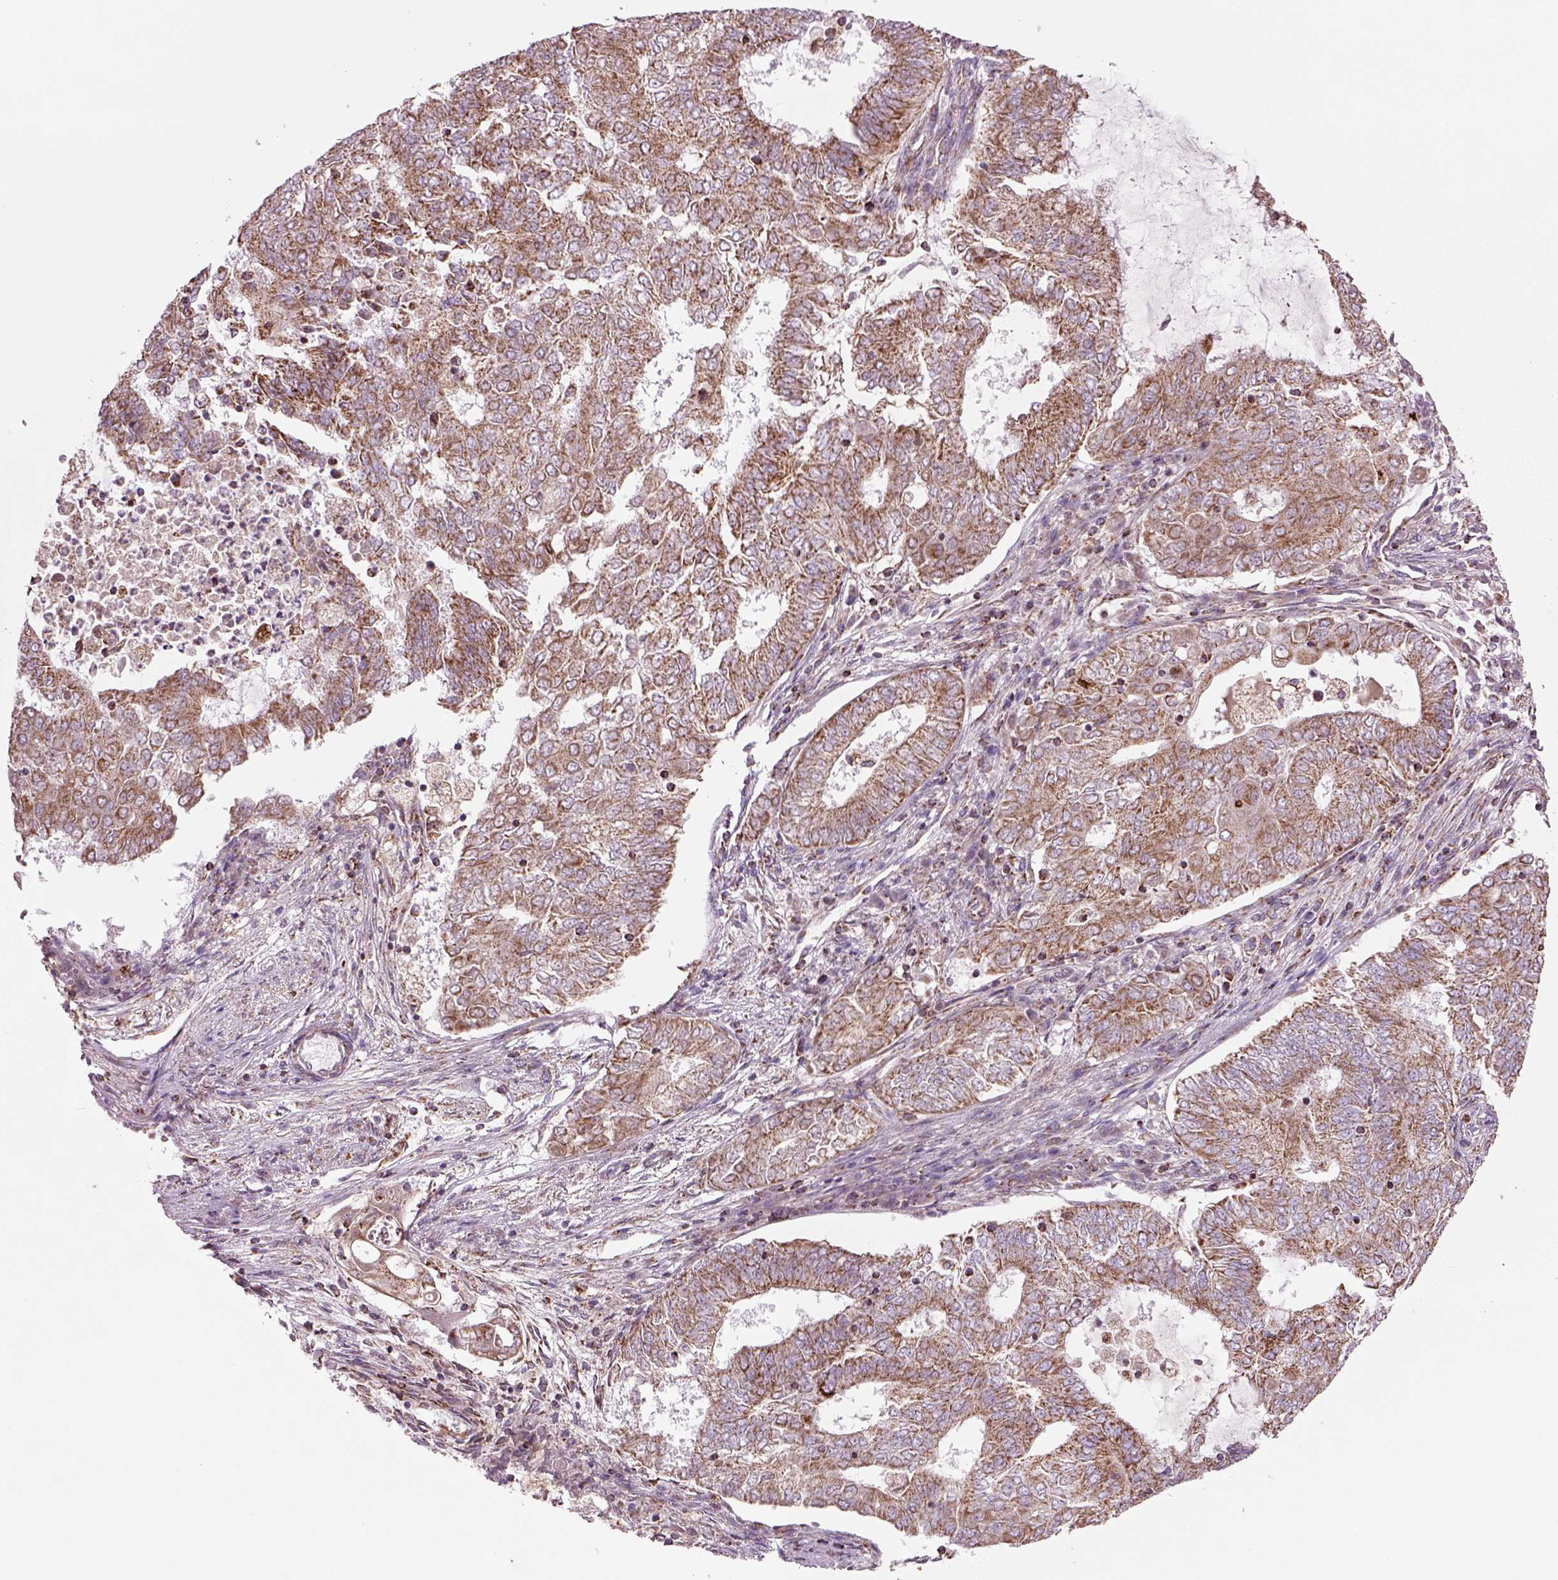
{"staining": {"intensity": "moderate", "quantity": ">75%", "location": "cytoplasmic/membranous"}, "tissue": "endometrial cancer", "cell_type": "Tumor cells", "image_type": "cancer", "snomed": [{"axis": "morphology", "description": "Adenocarcinoma, NOS"}, {"axis": "topography", "description": "Endometrium"}], "caption": "Immunohistochemical staining of endometrial cancer demonstrates medium levels of moderate cytoplasmic/membranous protein staining in approximately >75% of tumor cells.", "gene": "SLC25A24", "patient": {"sex": "female", "age": 62}}